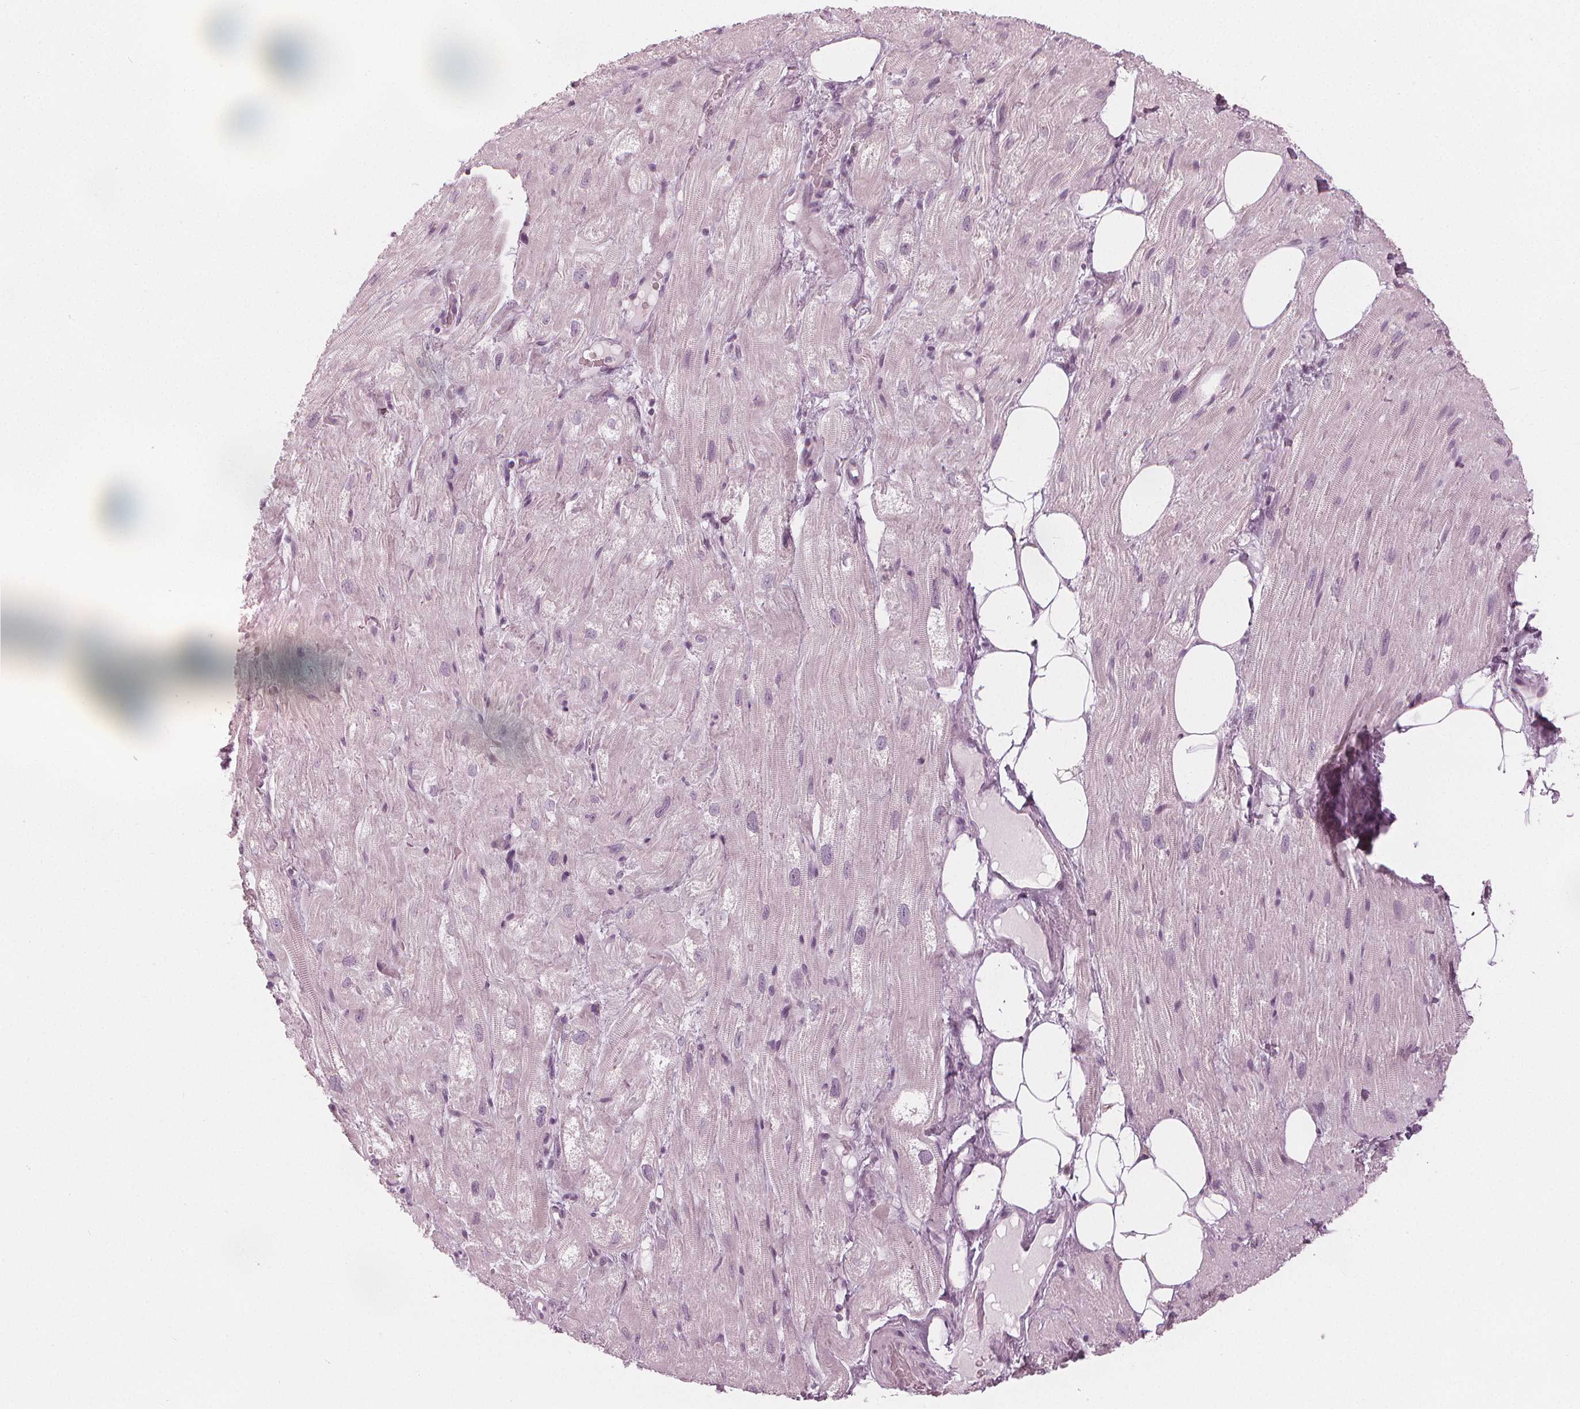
{"staining": {"intensity": "negative", "quantity": "none", "location": "none"}, "tissue": "heart muscle", "cell_type": "Cardiomyocytes", "image_type": "normal", "snomed": [{"axis": "morphology", "description": "Normal tissue, NOS"}, {"axis": "topography", "description": "Heart"}], "caption": "A photomicrograph of heart muscle stained for a protein shows no brown staining in cardiomyocytes. (DAB (3,3'-diaminobenzidine) immunohistochemistry (IHC) visualized using brightfield microscopy, high magnification).", "gene": "PAEP", "patient": {"sex": "female", "age": 69}}